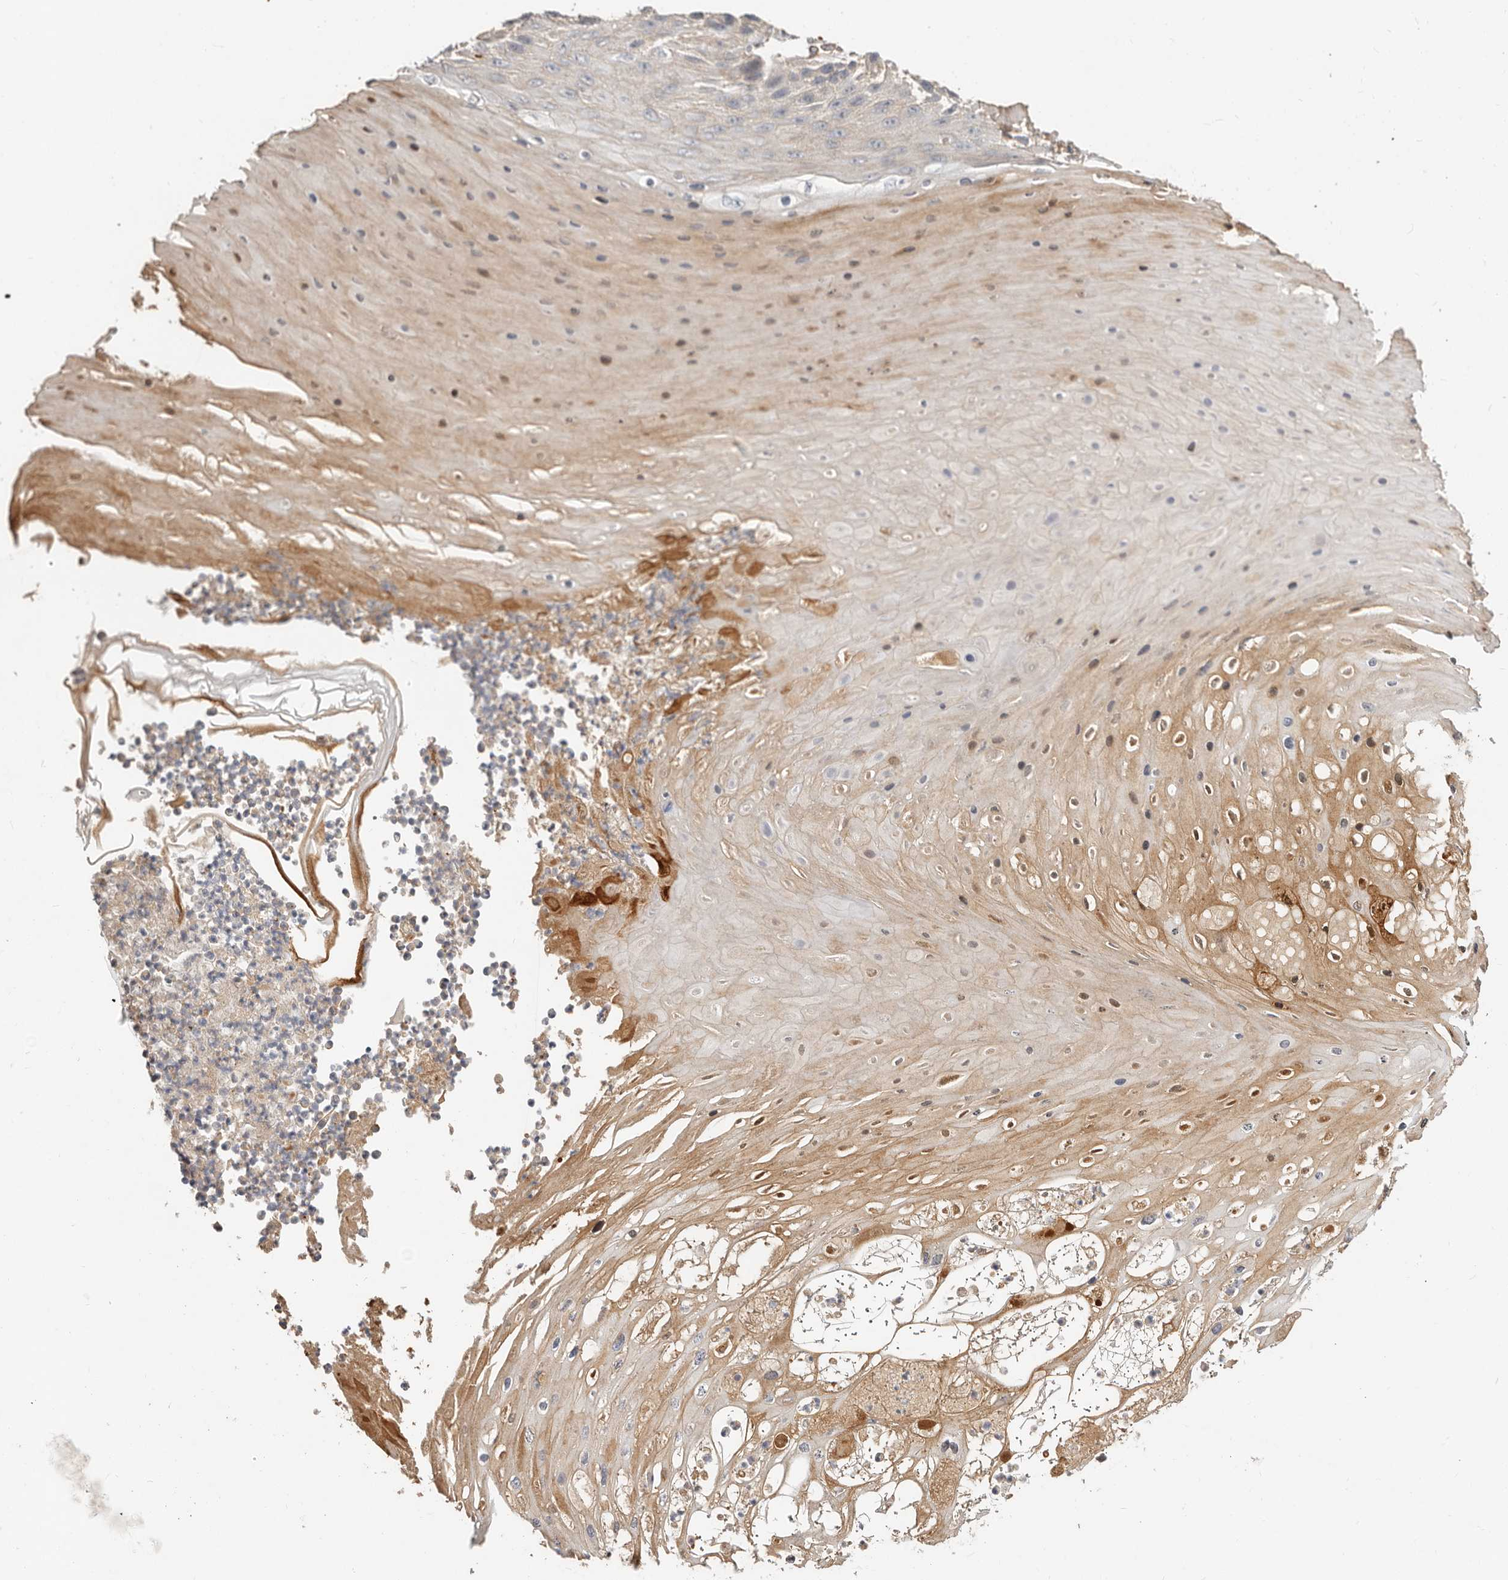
{"staining": {"intensity": "weak", "quantity": "<25%", "location": "cytoplasmic/membranous"}, "tissue": "skin cancer", "cell_type": "Tumor cells", "image_type": "cancer", "snomed": [{"axis": "morphology", "description": "Squamous cell carcinoma, NOS"}, {"axis": "topography", "description": "Skin"}], "caption": "A micrograph of squamous cell carcinoma (skin) stained for a protein demonstrates no brown staining in tumor cells. The staining was performed using DAB (3,3'-diaminobenzidine) to visualize the protein expression in brown, while the nuclei were stained in blue with hematoxylin (Magnification: 20x).", "gene": "MTFR2", "patient": {"sex": "female", "age": 88}}